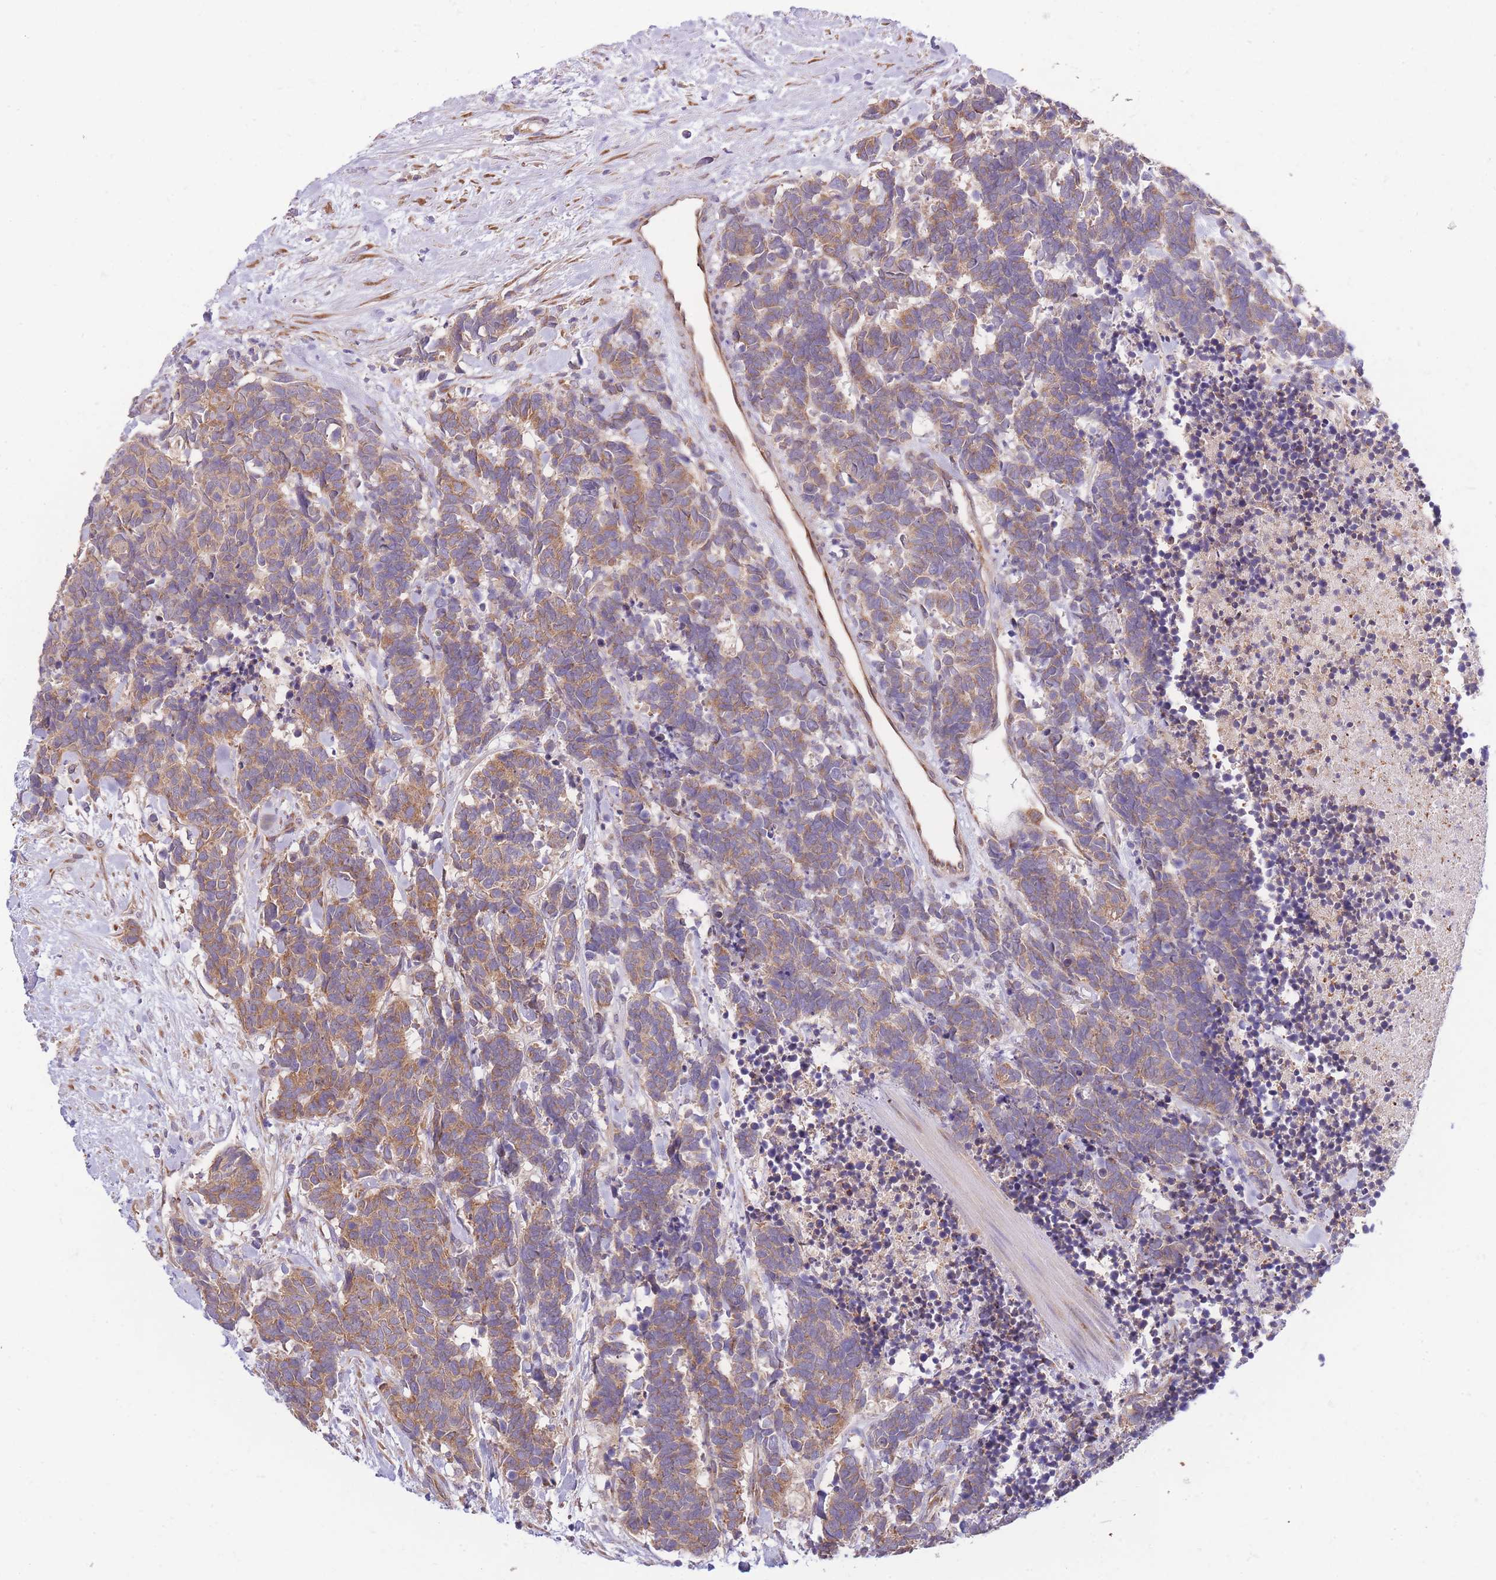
{"staining": {"intensity": "moderate", "quantity": ">75%", "location": "cytoplasmic/membranous"}, "tissue": "carcinoid", "cell_type": "Tumor cells", "image_type": "cancer", "snomed": [{"axis": "morphology", "description": "Carcinoma, NOS"}, {"axis": "morphology", "description": "Carcinoid, malignant, NOS"}, {"axis": "topography", "description": "Prostate"}], "caption": "The immunohistochemical stain highlights moderate cytoplasmic/membranous positivity in tumor cells of carcinoma tissue.", "gene": "BEX1", "patient": {"sex": "male", "age": 57}}